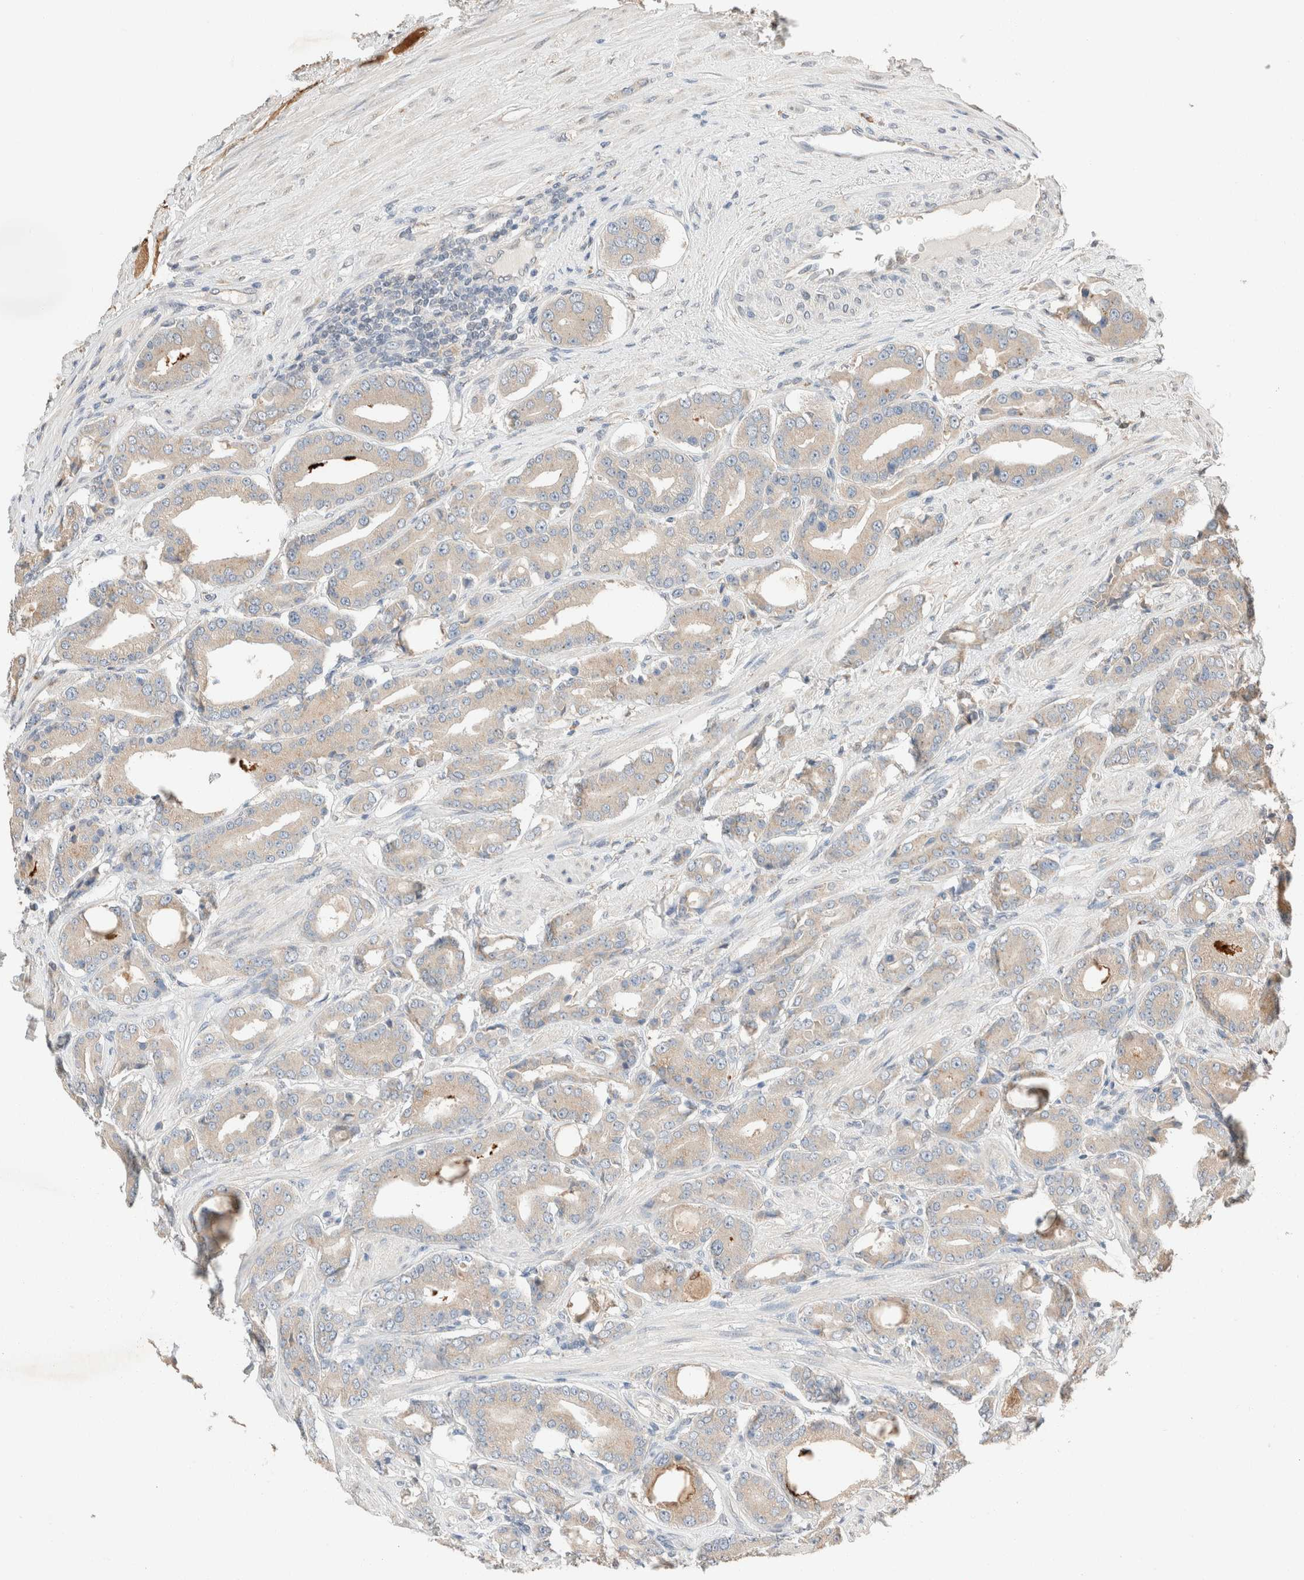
{"staining": {"intensity": "weak", "quantity": ">75%", "location": "cytoplasmic/membranous"}, "tissue": "prostate cancer", "cell_type": "Tumor cells", "image_type": "cancer", "snomed": [{"axis": "morphology", "description": "Adenocarcinoma, High grade"}, {"axis": "topography", "description": "Prostate"}], "caption": "IHC micrograph of human adenocarcinoma (high-grade) (prostate) stained for a protein (brown), which exhibits low levels of weak cytoplasmic/membranous expression in about >75% of tumor cells.", "gene": "TUBD1", "patient": {"sex": "male", "age": 71}}